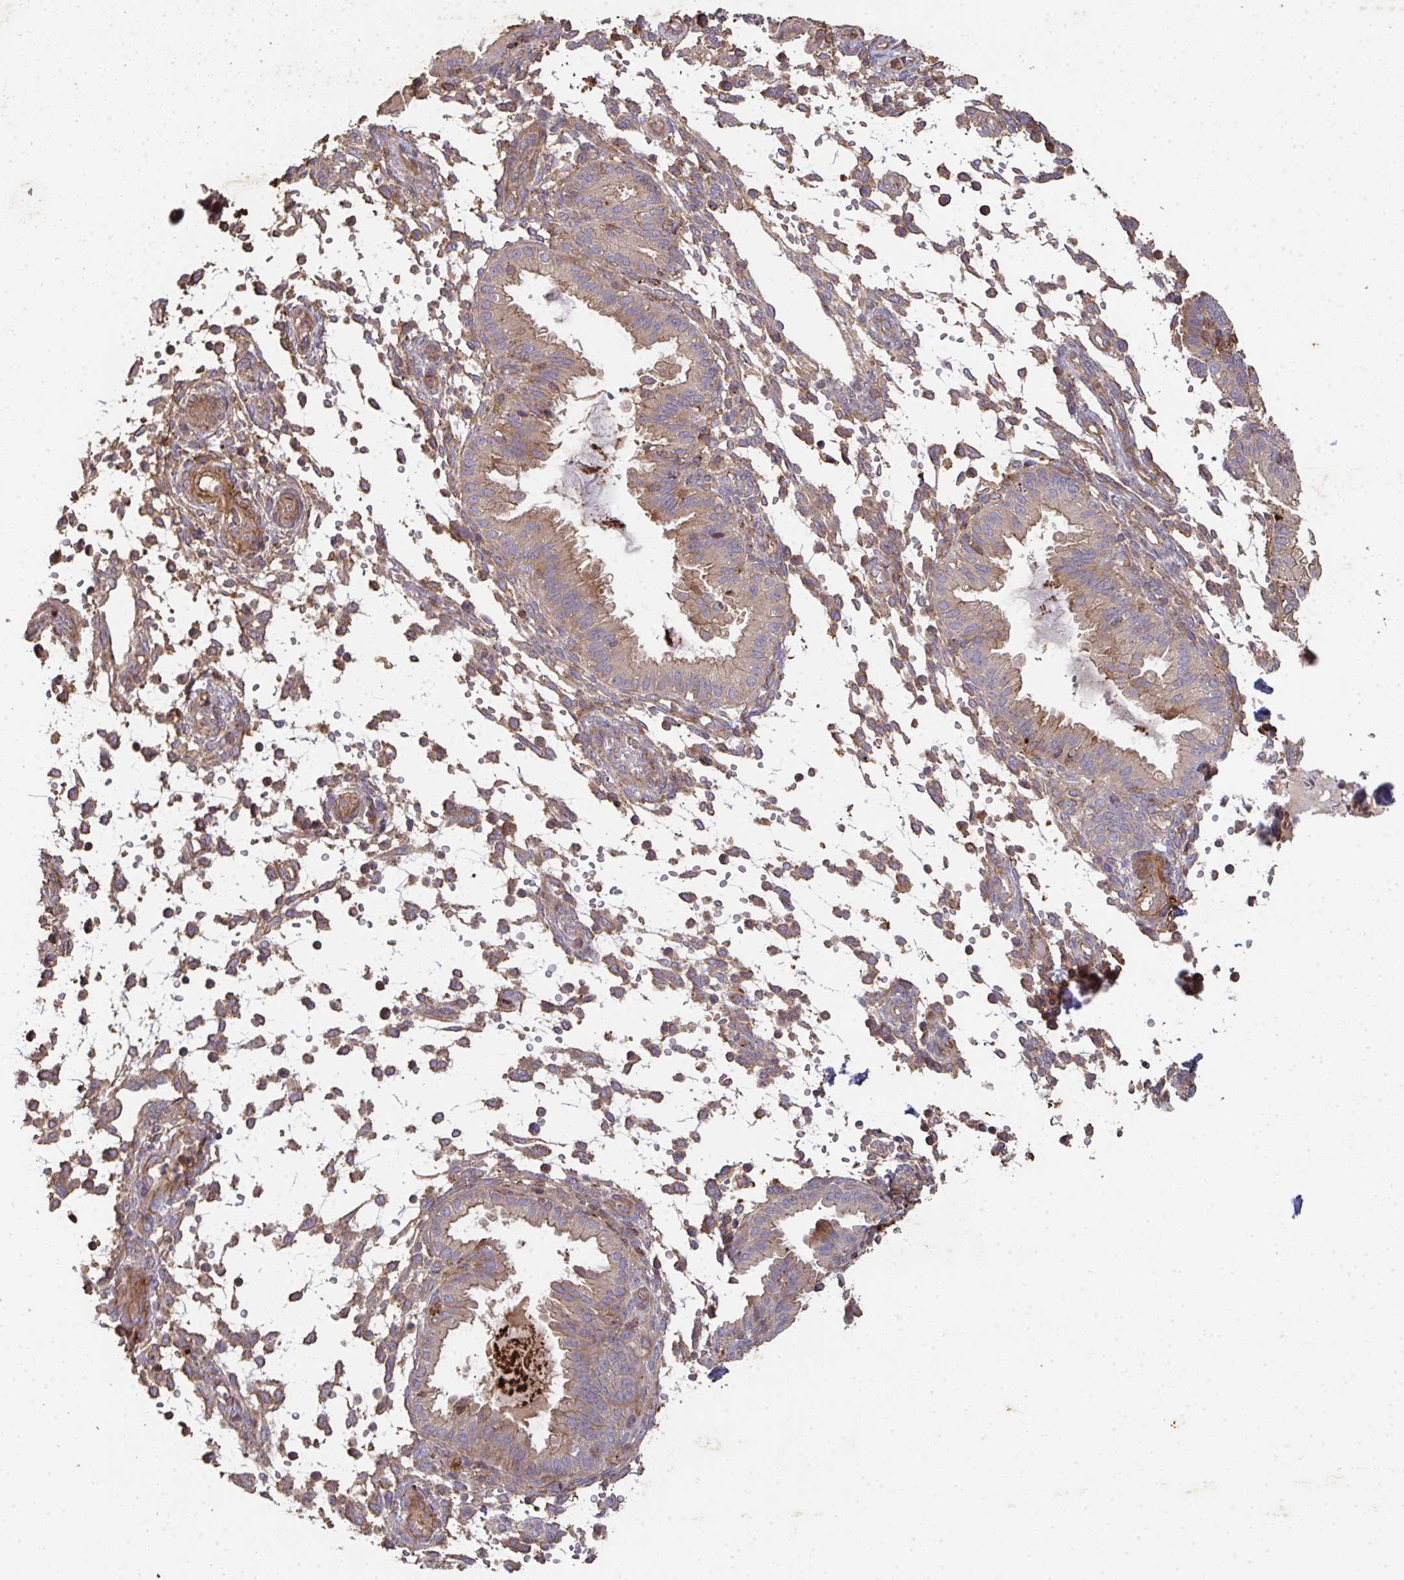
{"staining": {"intensity": "moderate", "quantity": "25%-75%", "location": "cytoplasmic/membranous"}, "tissue": "endometrium", "cell_type": "Cells in endometrial stroma", "image_type": "normal", "snomed": [{"axis": "morphology", "description": "Normal tissue, NOS"}, {"axis": "topography", "description": "Endometrium"}], "caption": "Human endometrium stained with a brown dye reveals moderate cytoplasmic/membranous positive expression in about 25%-75% of cells in endometrial stroma.", "gene": "TNMD", "patient": {"sex": "female", "age": 33}}